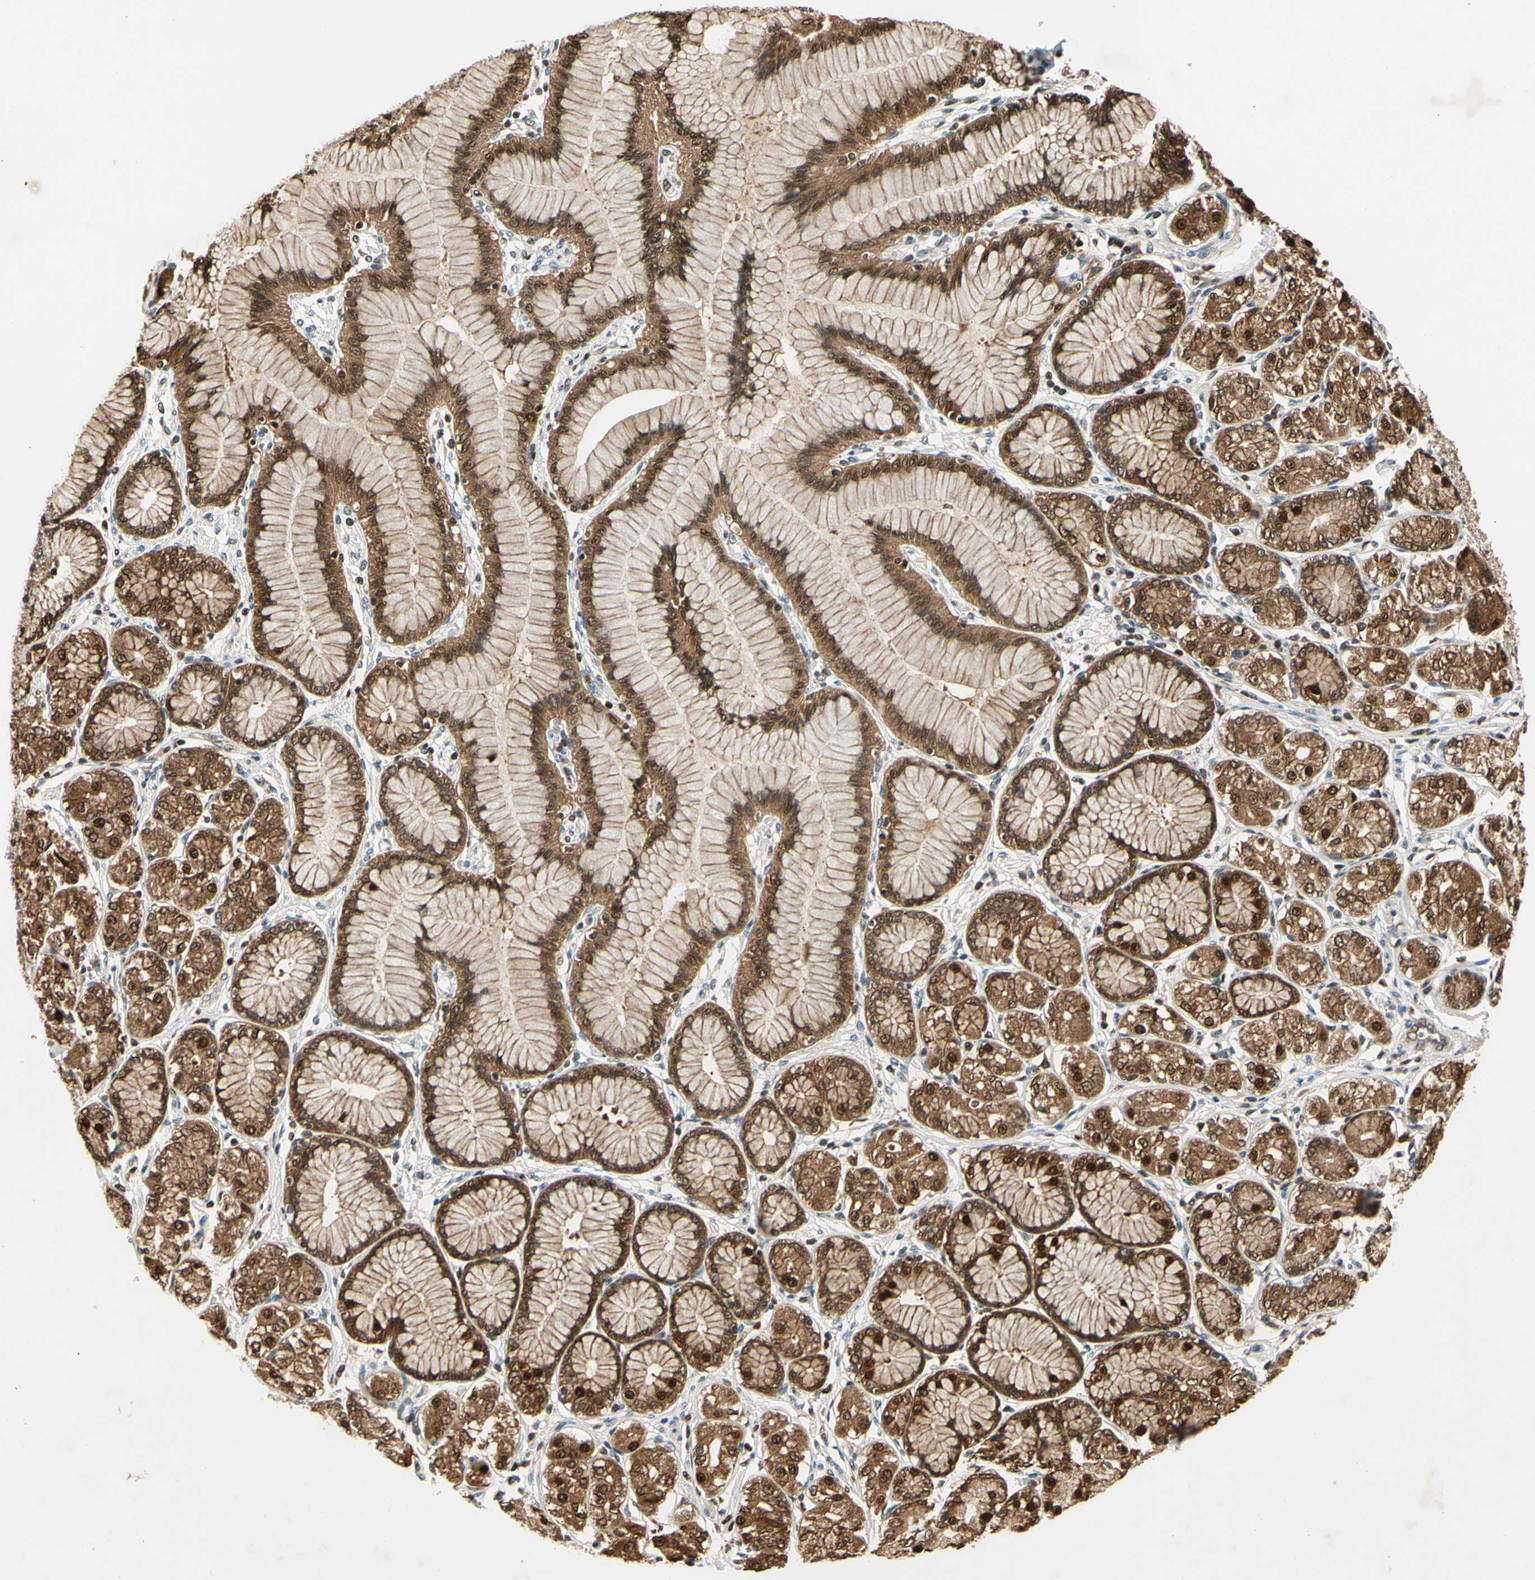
{"staining": {"intensity": "strong", "quantity": ">75%", "location": "cytoplasmic/membranous,nuclear"}, "tissue": "stomach cancer", "cell_type": "Tumor cells", "image_type": "cancer", "snomed": [{"axis": "morphology", "description": "Normal tissue, NOS"}, {"axis": "morphology", "description": "Adenocarcinoma, NOS"}, {"axis": "topography", "description": "Stomach, upper"}, {"axis": "topography", "description": "Stomach"}], "caption": "DAB (3,3'-diaminobenzidine) immunohistochemical staining of stomach cancer exhibits strong cytoplasmic/membranous and nuclear protein positivity in approximately >75% of tumor cells.", "gene": "GSR", "patient": {"sex": "female", "age": 65}}